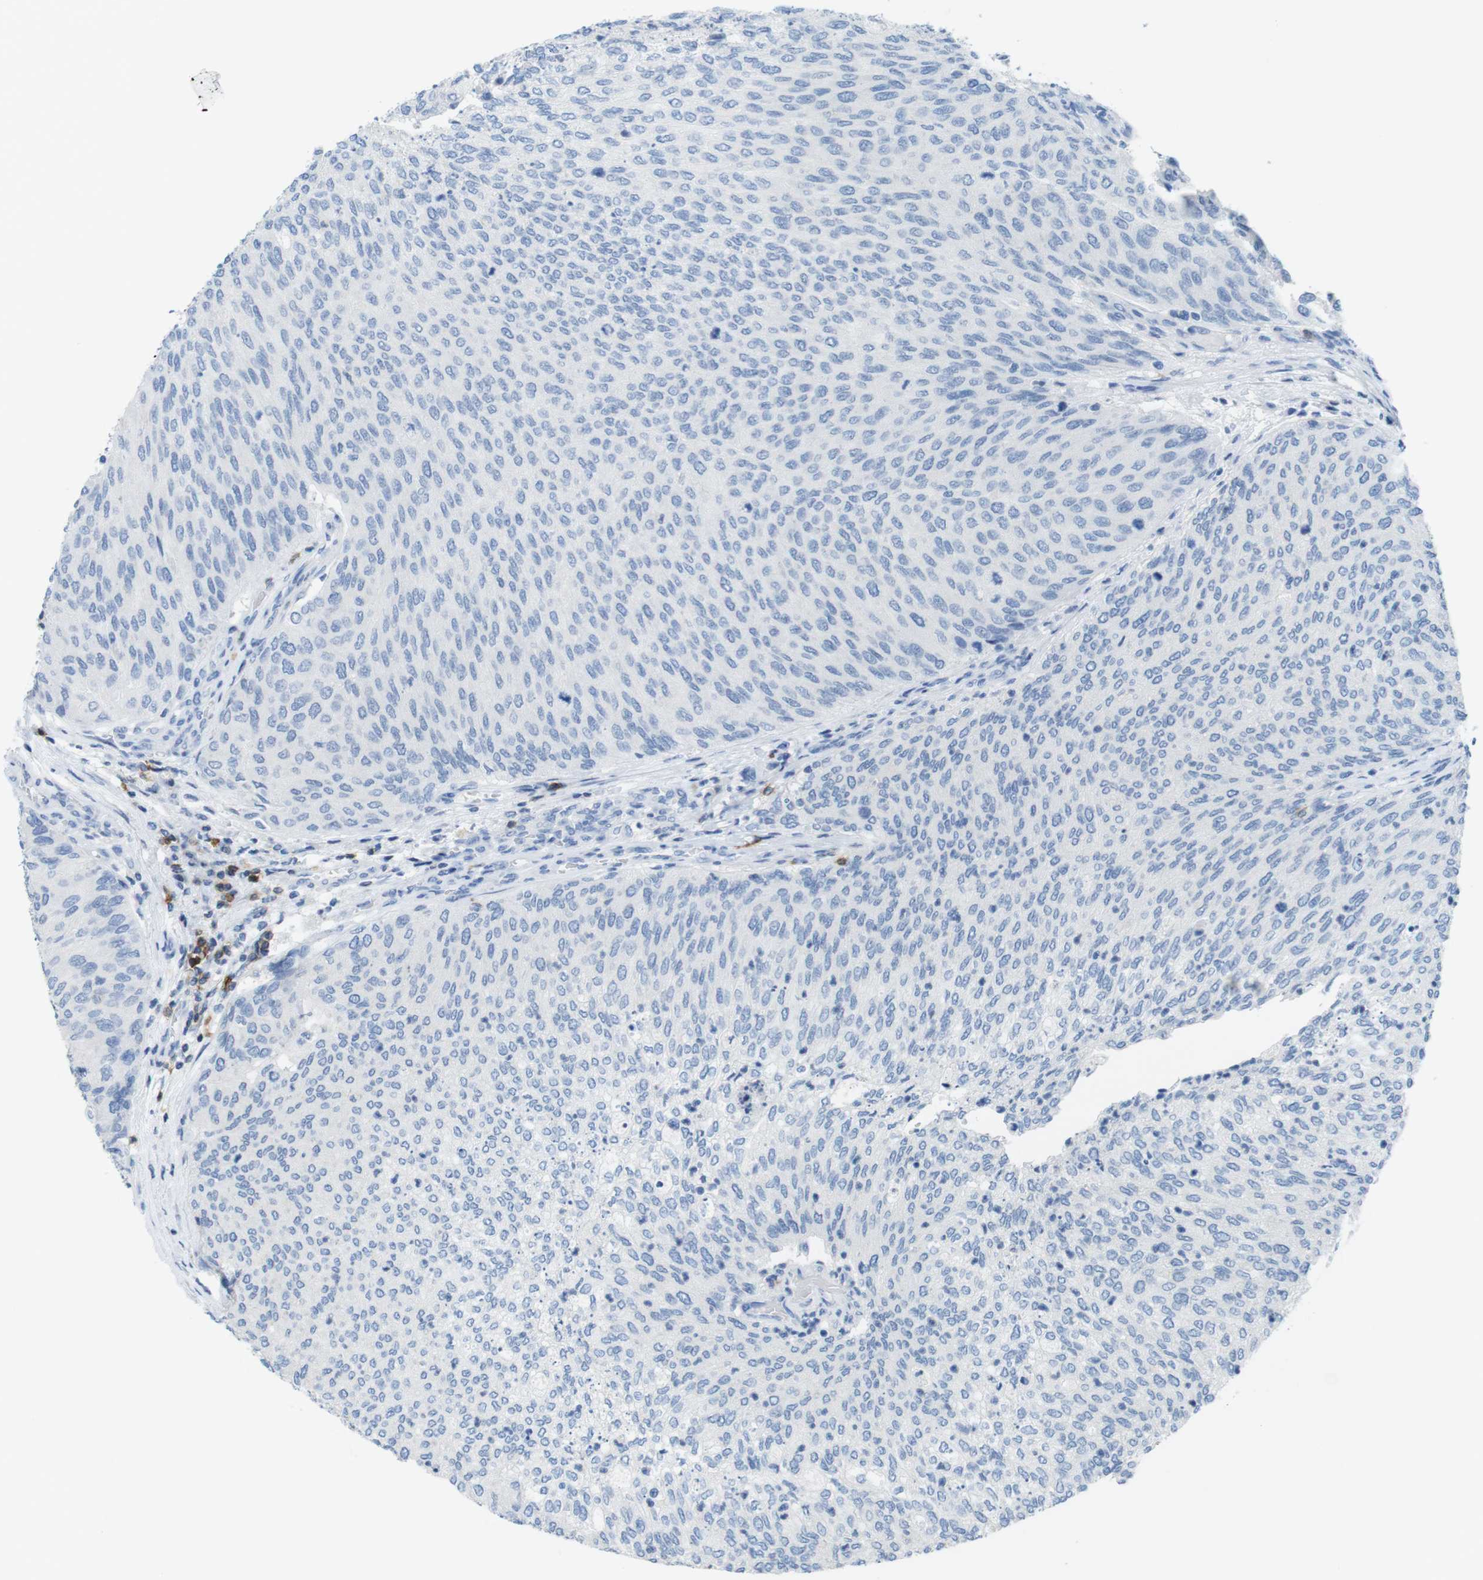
{"staining": {"intensity": "negative", "quantity": "none", "location": "none"}, "tissue": "urothelial cancer", "cell_type": "Tumor cells", "image_type": "cancer", "snomed": [{"axis": "morphology", "description": "Urothelial carcinoma, Low grade"}, {"axis": "topography", "description": "Urinary bladder"}], "caption": "Tumor cells show no significant protein expression in urothelial carcinoma (low-grade). (Immunohistochemistry (ihc), brightfield microscopy, high magnification).", "gene": "CD5", "patient": {"sex": "female", "age": 79}}